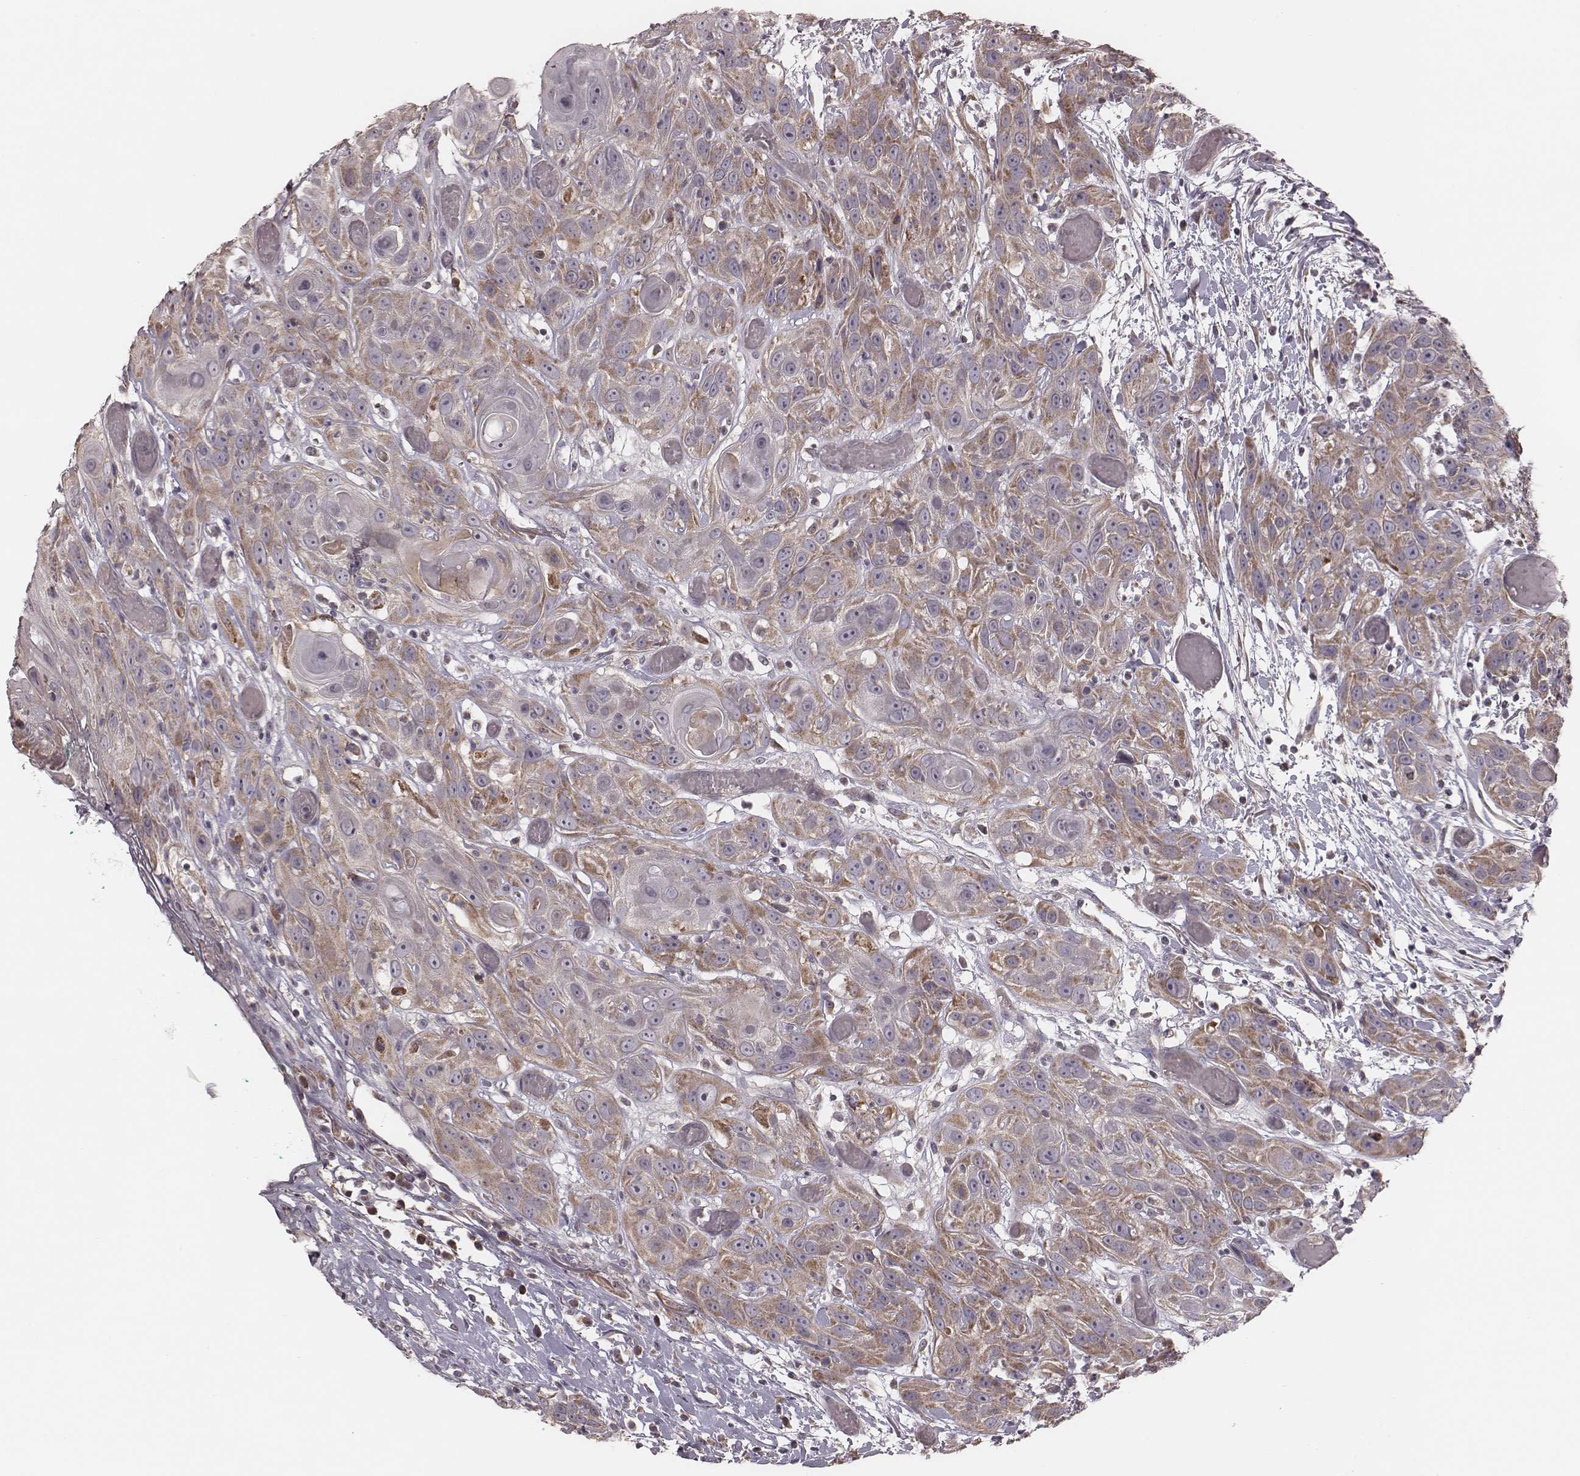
{"staining": {"intensity": "moderate", "quantity": "25%-75%", "location": "cytoplasmic/membranous"}, "tissue": "head and neck cancer", "cell_type": "Tumor cells", "image_type": "cancer", "snomed": [{"axis": "morphology", "description": "Normal tissue, NOS"}, {"axis": "morphology", "description": "Squamous cell carcinoma, NOS"}, {"axis": "topography", "description": "Oral tissue"}, {"axis": "topography", "description": "Salivary gland"}, {"axis": "topography", "description": "Head-Neck"}], "caption": "Immunohistochemical staining of human head and neck cancer (squamous cell carcinoma) shows medium levels of moderate cytoplasmic/membranous protein expression in about 25%-75% of tumor cells. The protein of interest is stained brown, and the nuclei are stained in blue (DAB IHC with brightfield microscopy, high magnification).", "gene": "MRPS27", "patient": {"sex": "female", "age": 62}}